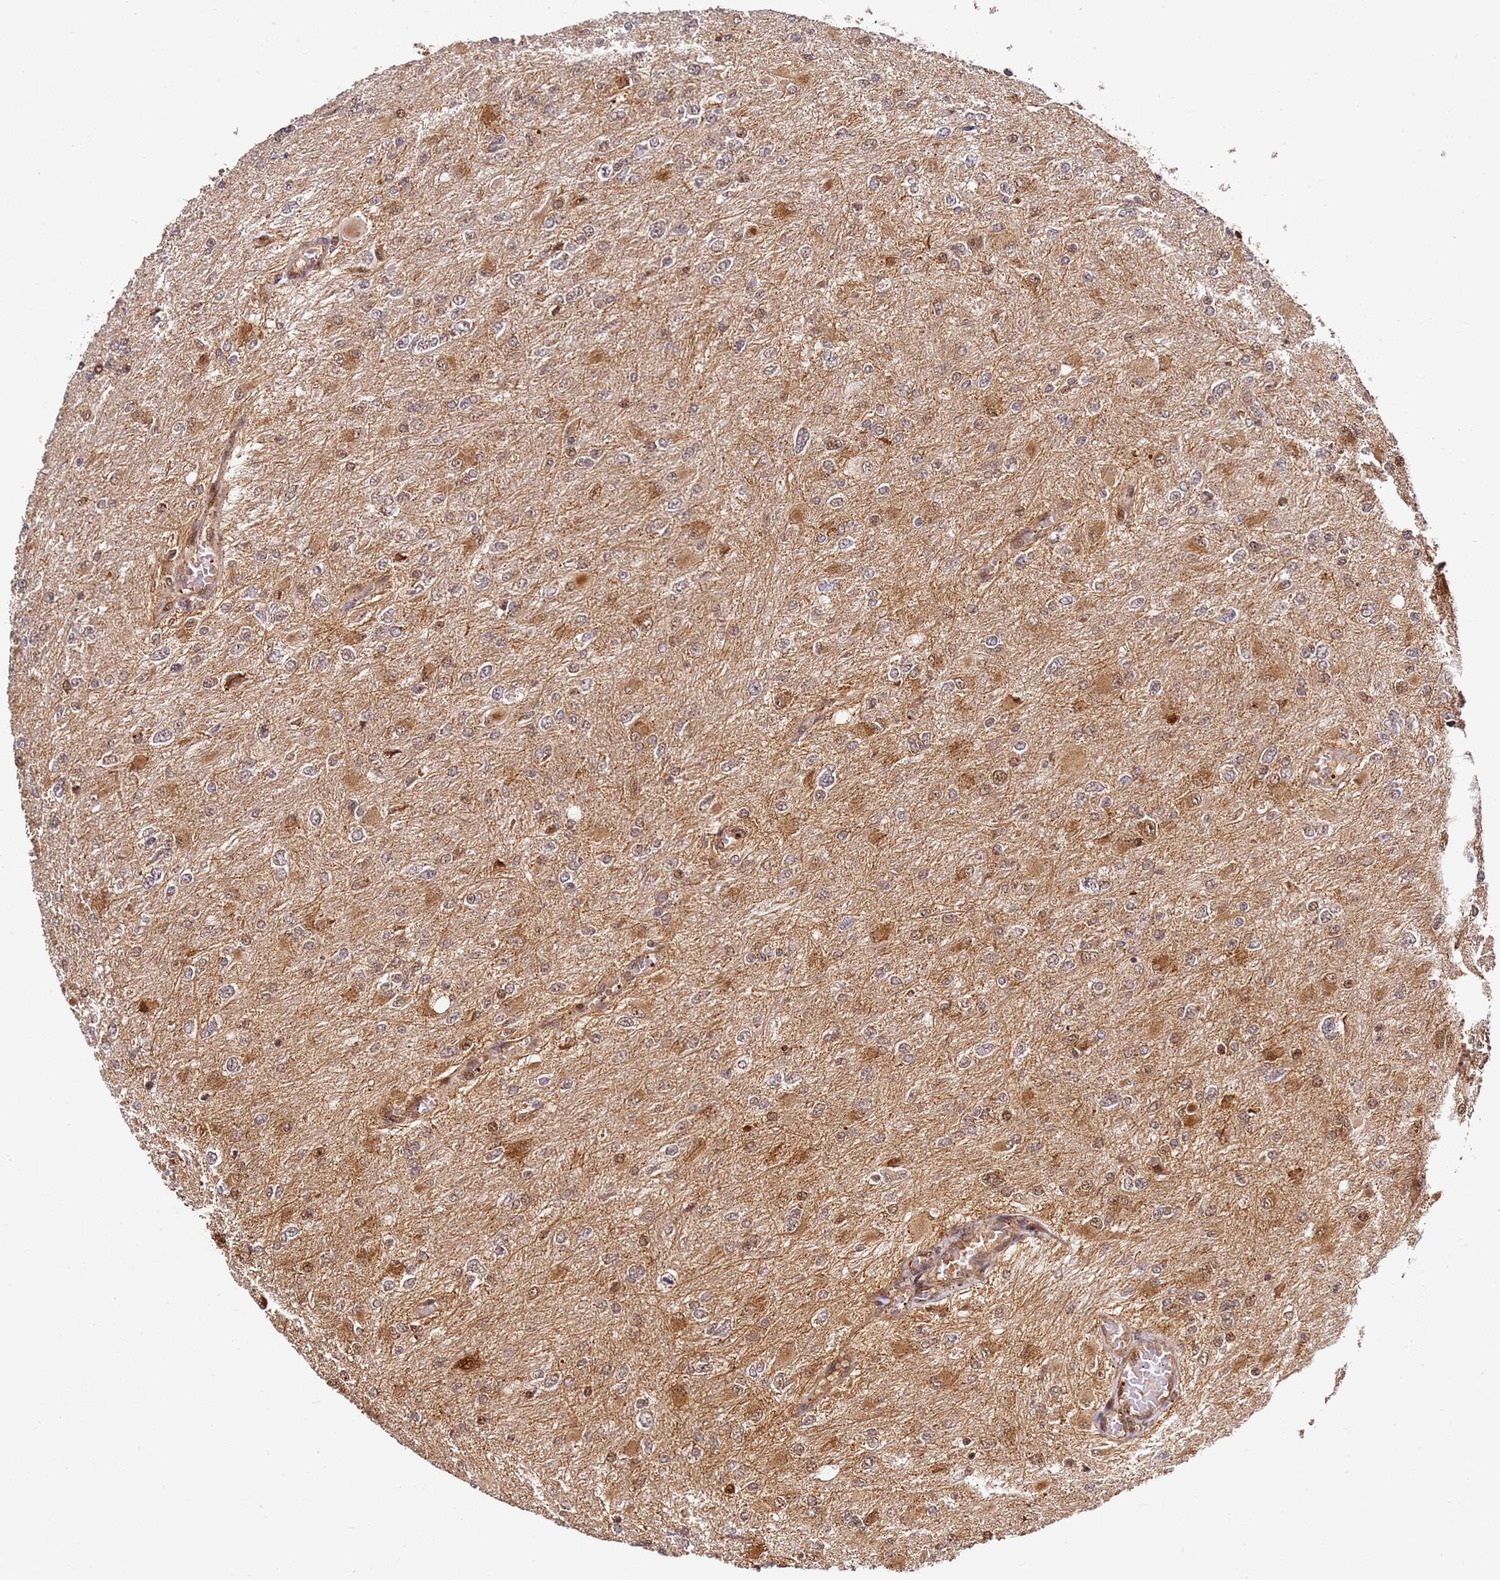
{"staining": {"intensity": "moderate", "quantity": "25%-75%", "location": "cytoplasmic/membranous,nuclear"}, "tissue": "glioma", "cell_type": "Tumor cells", "image_type": "cancer", "snomed": [{"axis": "morphology", "description": "Glioma, malignant, High grade"}, {"axis": "topography", "description": "Cerebral cortex"}], "caption": "This is a photomicrograph of immunohistochemistry (IHC) staining of glioma, which shows moderate expression in the cytoplasmic/membranous and nuclear of tumor cells.", "gene": "SMOX", "patient": {"sex": "female", "age": 36}}